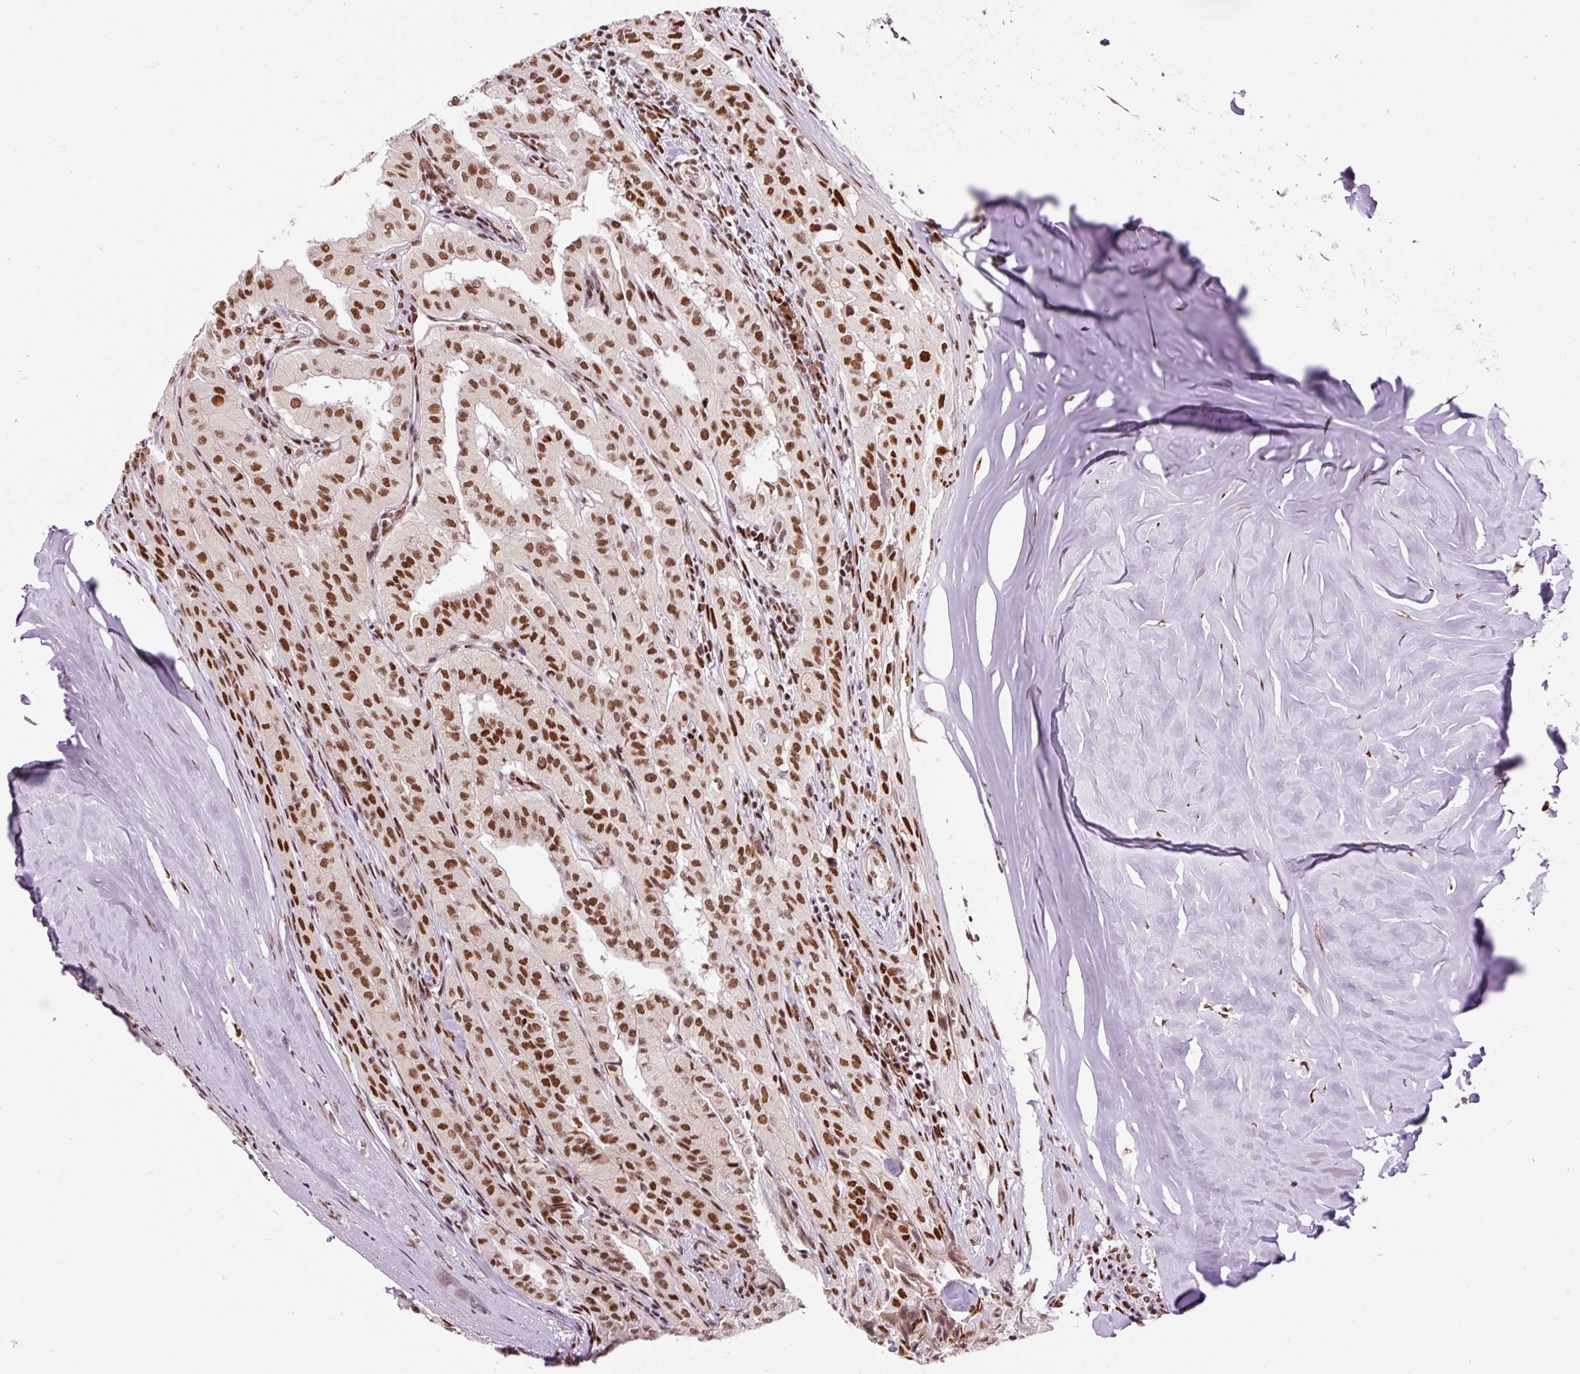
{"staining": {"intensity": "strong", "quantity": ">75%", "location": "nuclear"}, "tissue": "thyroid cancer", "cell_type": "Tumor cells", "image_type": "cancer", "snomed": [{"axis": "morphology", "description": "Papillary adenocarcinoma, NOS"}, {"axis": "topography", "description": "Thyroid gland"}], "caption": "Papillary adenocarcinoma (thyroid) tissue reveals strong nuclear positivity in approximately >75% of tumor cells The protein of interest is stained brown, and the nuclei are stained in blue (DAB IHC with brightfield microscopy, high magnification).", "gene": "HNRNPC", "patient": {"sex": "female", "age": 59}}